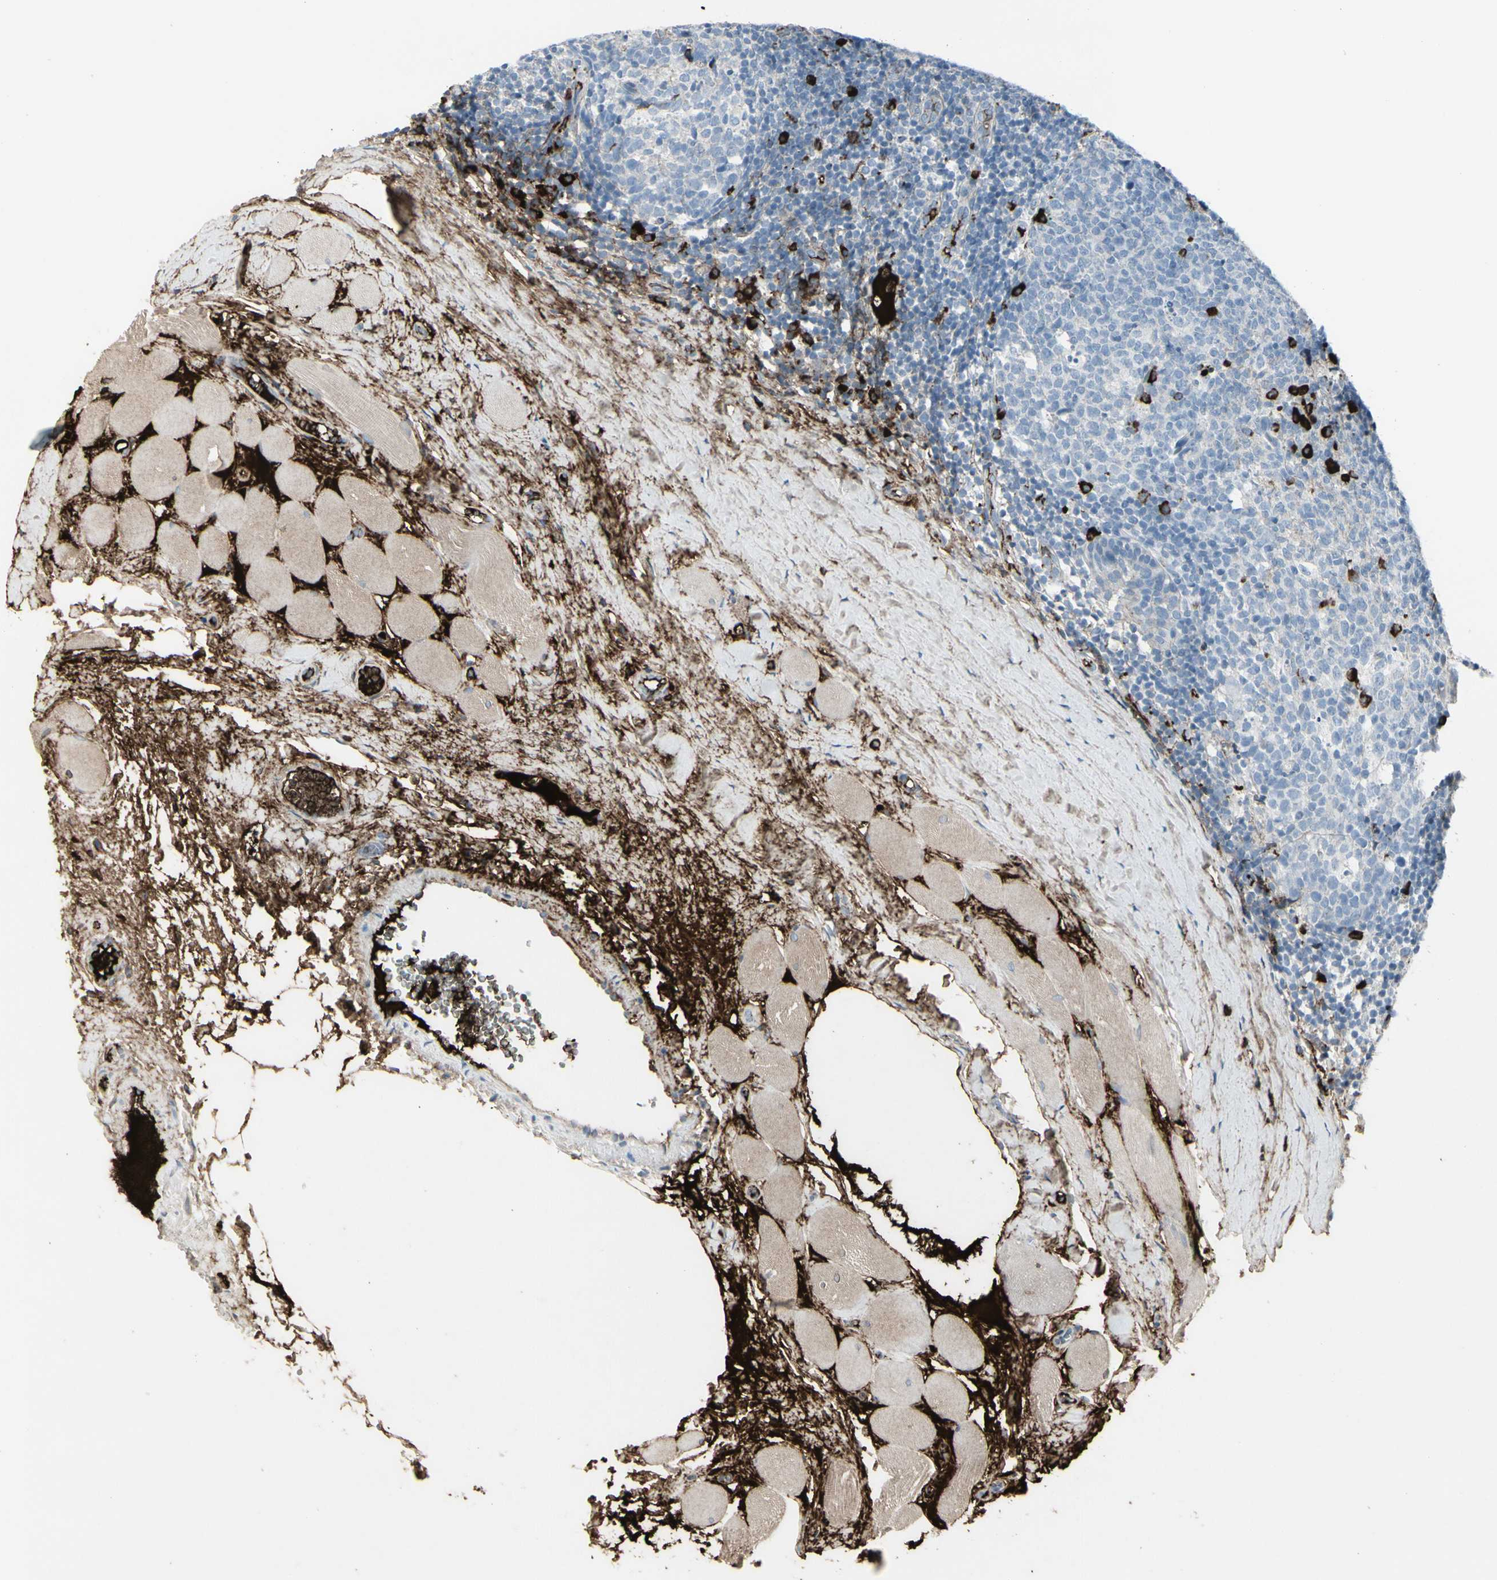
{"staining": {"intensity": "strong", "quantity": "<25%", "location": "cytoplasmic/membranous"}, "tissue": "tonsil", "cell_type": "Germinal center cells", "image_type": "normal", "snomed": [{"axis": "morphology", "description": "Normal tissue, NOS"}, {"axis": "topography", "description": "Tonsil"}], "caption": "Immunohistochemistry (IHC) micrograph of benign human tonsil stained for a protein (brown), which displays medium levels of strong cytoplasmic/membranous positivity in about <25% of germinal center cells.", "gene": "IGHG1", "patient": {"sex": "female", "age": 19}}